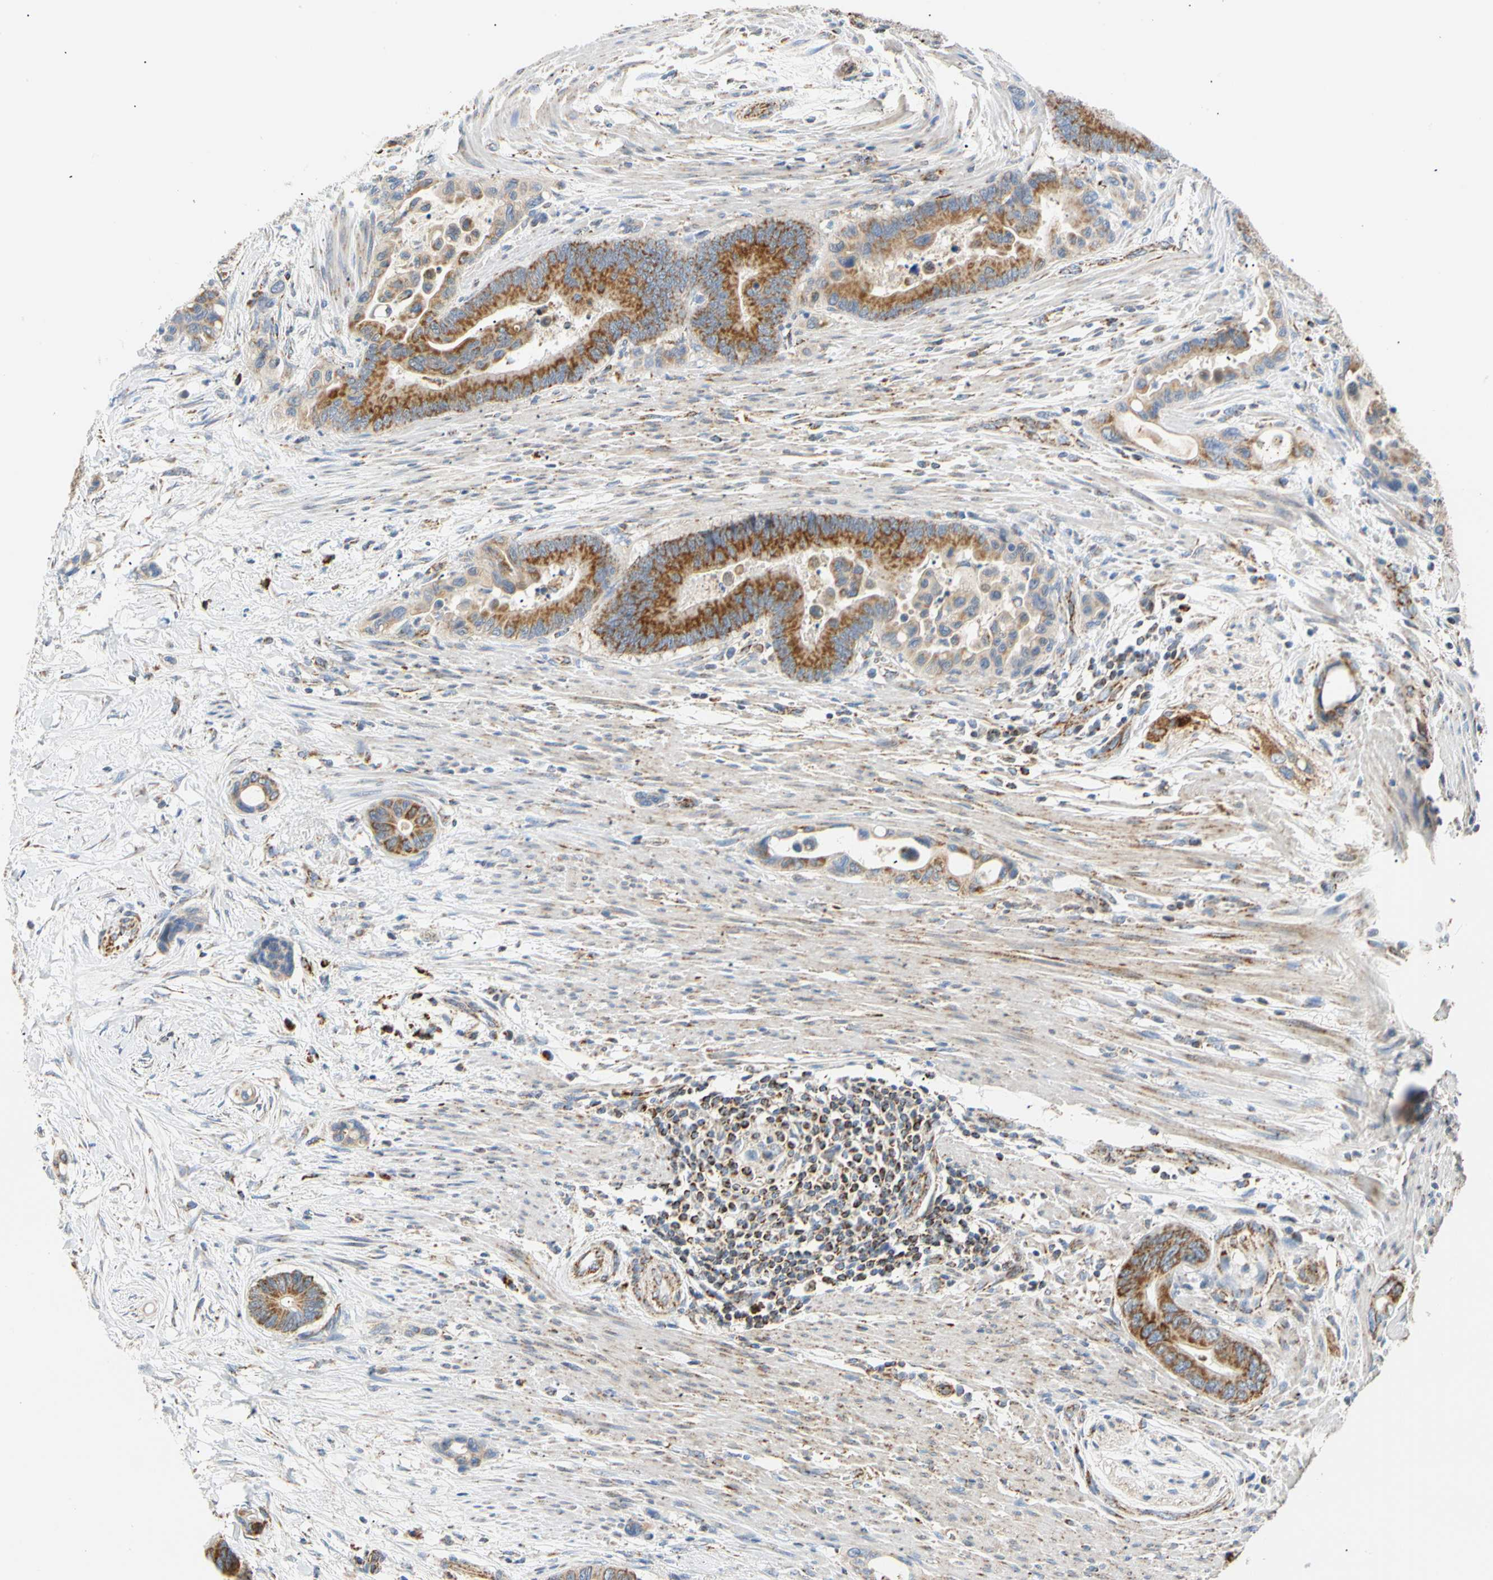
{"staining": {"intensity": "strong", "quantity": ">75%", "location": "cytoplasmic/membranous"}, "tissue": "colorectal cancer", "cell_type": "Tumor cells", "image_type": "cancer", "snomed": [{"axis": "morphology", "description": "Normal tissue, NOS"}, {"axis": "morphology", "description": "Adenocarcinoma, NOS"}, {"axis": "topography", "description": "Colon"}], "caption": "Immunohistochemical staining of human adenocarcinoma (colorectal) reveals strong cytoplasmic/membranous protein positivity in about >75% of tumor cells.", "gene": "ACAT1", "patient": {"sex": "male", "age": 82}}